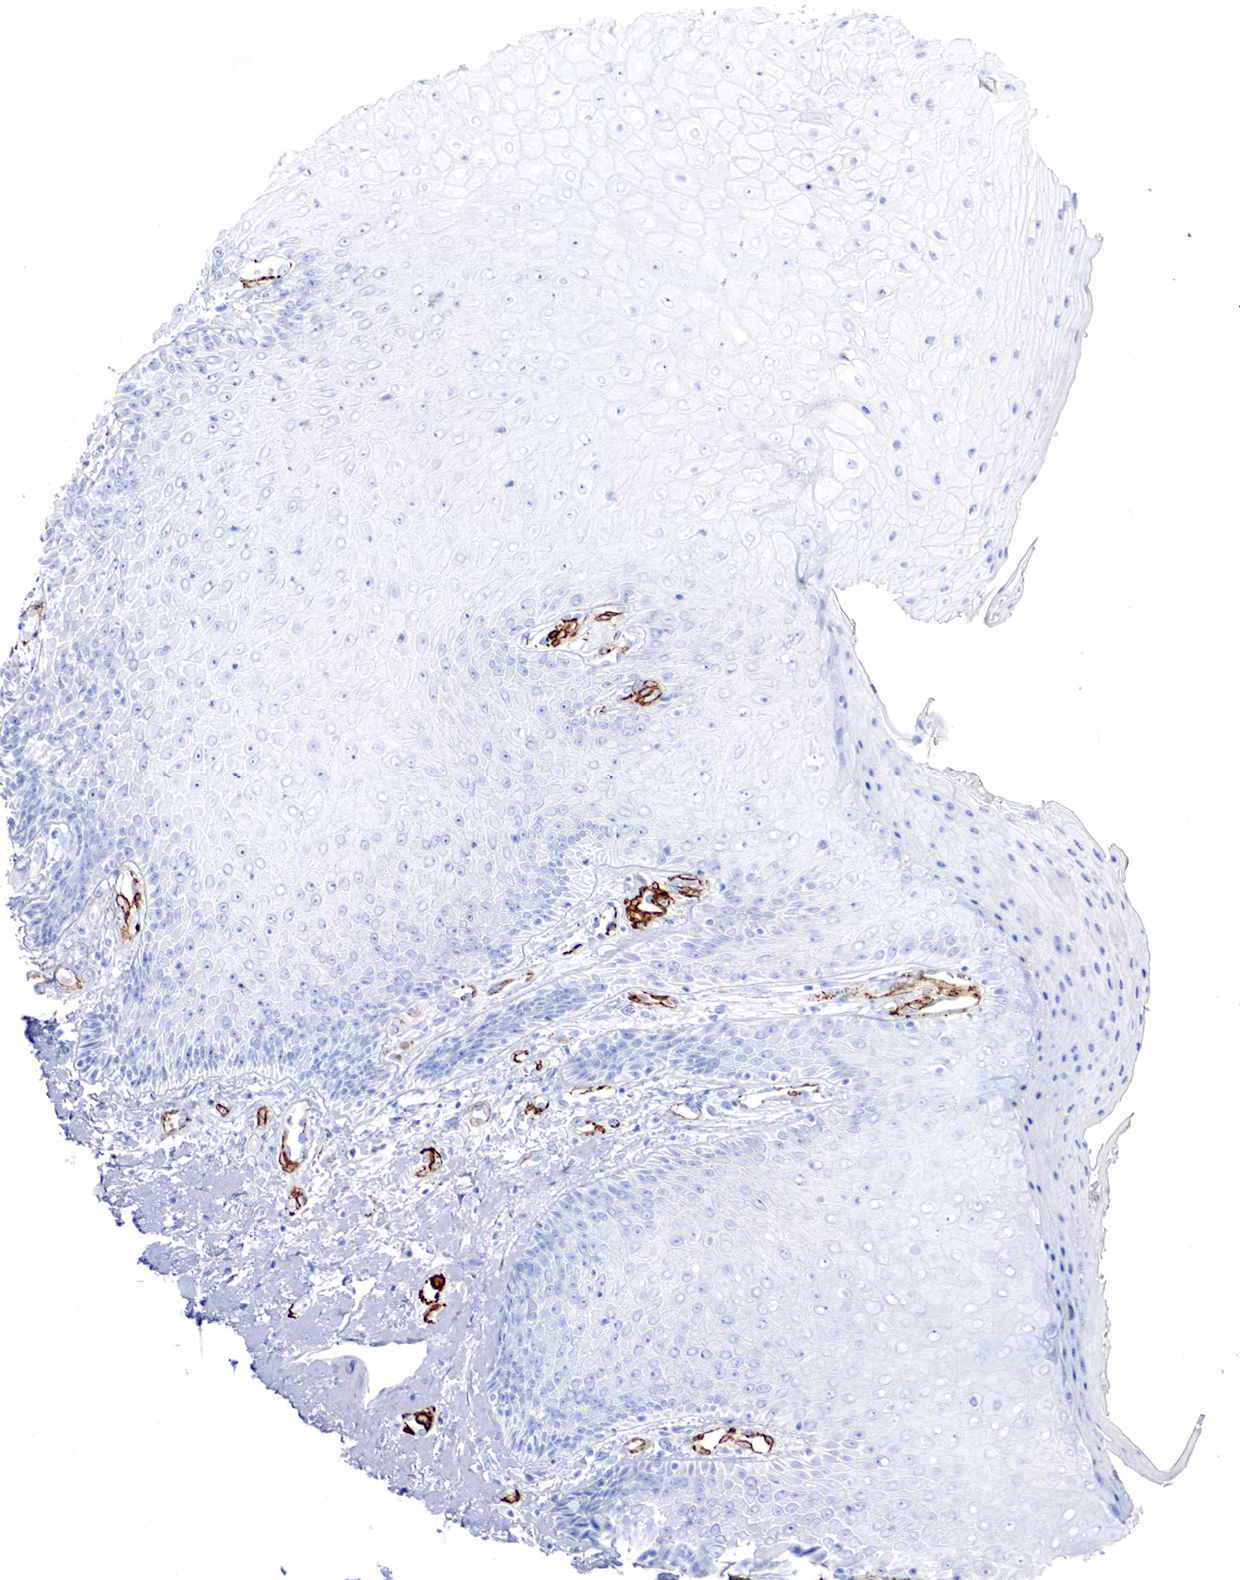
{"staining": {"intensity": "negative", "quantity": "none", "location": "none"}, "tissue": "skin", "cell_type": "Epidermal cells", "image_type": "normal", "snomed": [{"axis": "morphology", "description": "Normal tissue, NOS"}, {"axis": "topography", "description": "Skin"}, {"axis": "topography", "description": "Anal"}], "caption": "A high-resolution micrograph shows immunohistochemistry staining of benign skin, which displays no significant positivity in epidermal cells. The staining is performed using DAB brown chromogen with nuclei counter-stained in using hematoxylin.", "gene": "ACTA1", "patient": {"sex": "male", "age": 61}}